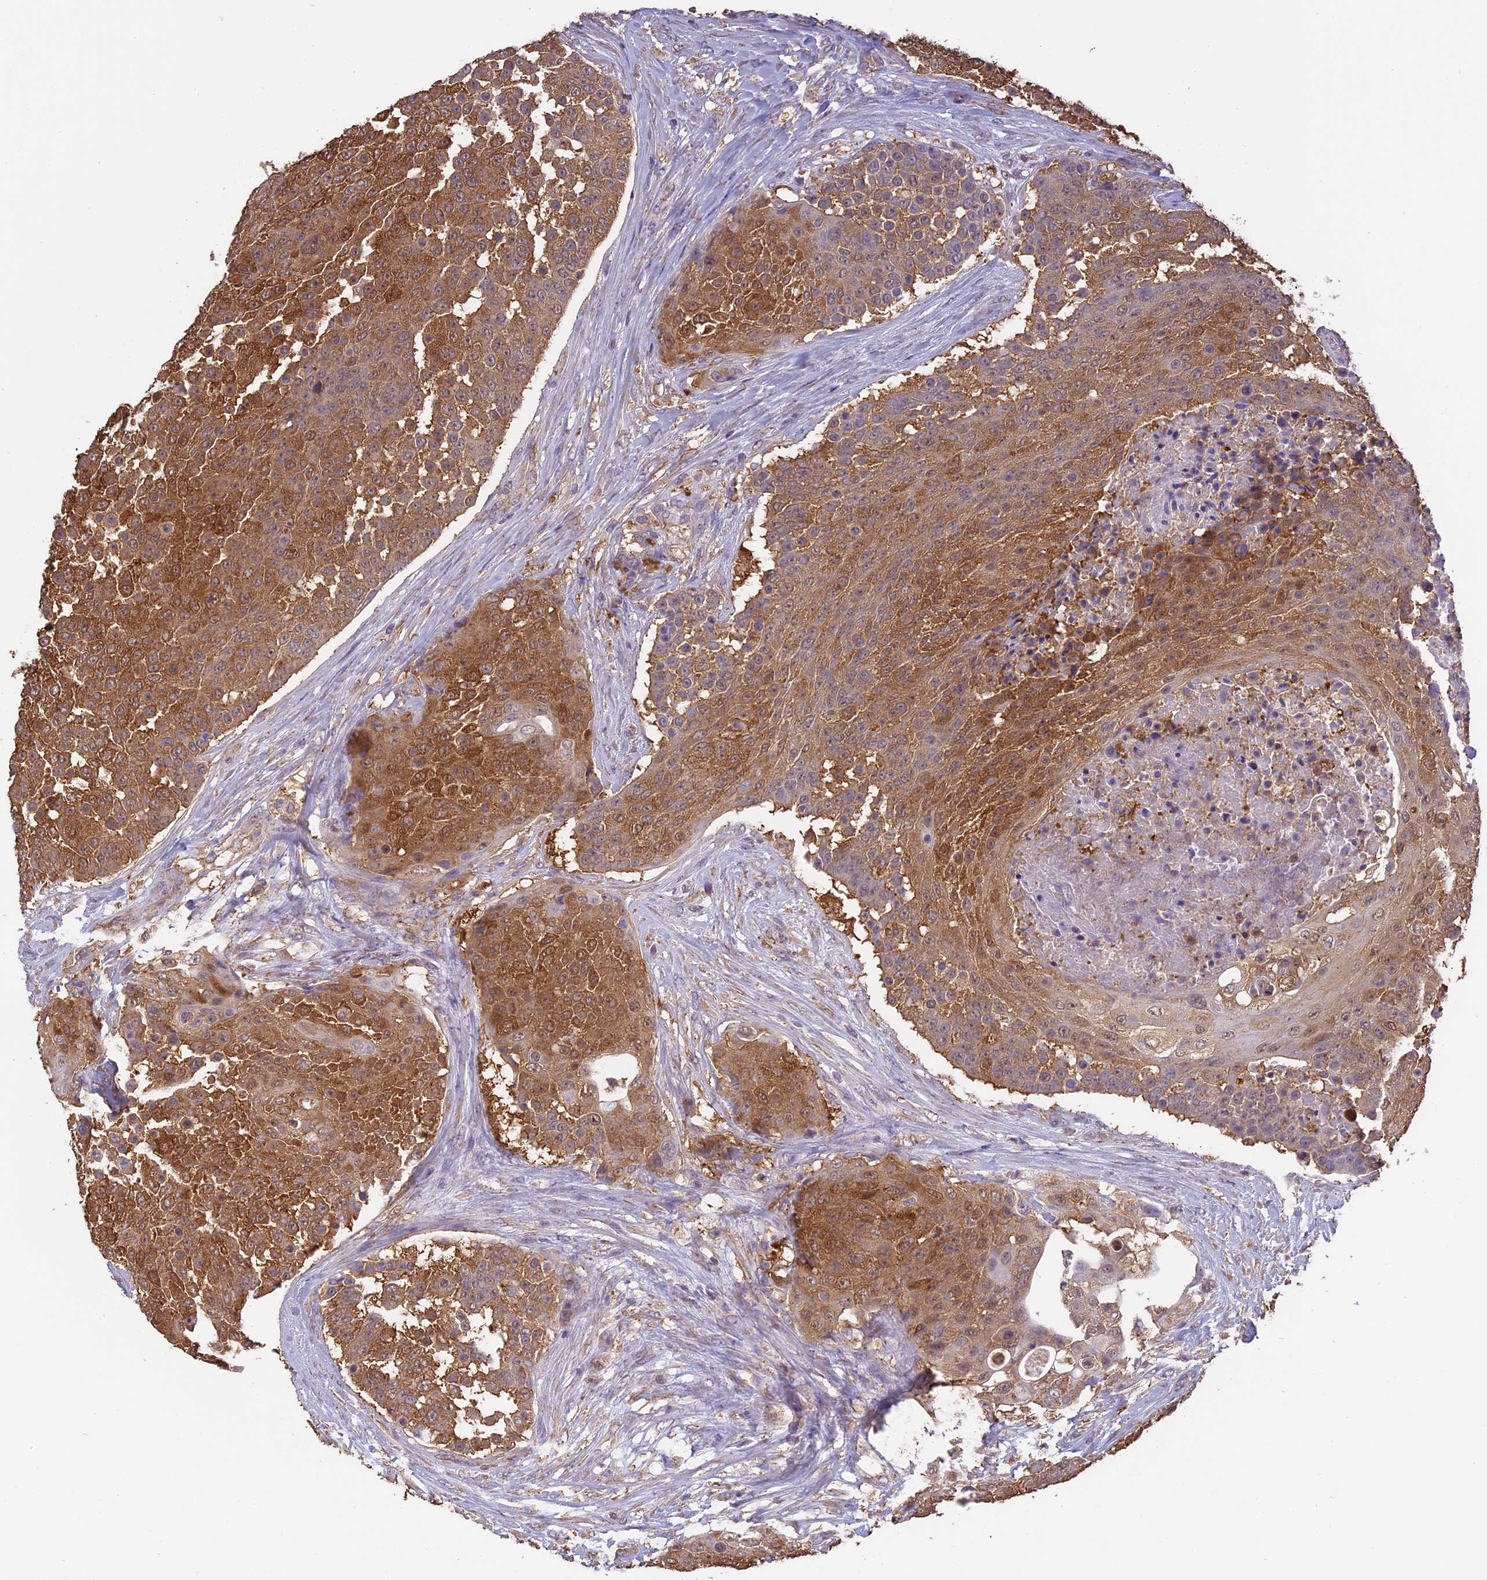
{"staining": {"intensity": "moderate", "quantity": ">75%", "location": "cytoplasmic/membranous,nuclear"}, "tissue": "urothelial cancer", "cell_type": "Tumor cells", "image_type": "cancer", "snomed": [{"axis": "morphology", "description": "Urothelial carcinoma, High grade"}, {"axis": "topography", "description": "Urinary bladder"}], "caption": "Protein analysis of urothelial carcinoma (high-grade) tissue displays moderate cytoplasmic/membranous and nuclear positivity in about >75% of tumor cells. Nuclei are stained in blue.", "gene": "ARHGAP19", "patient": {"sex": "female", "age": 63}}